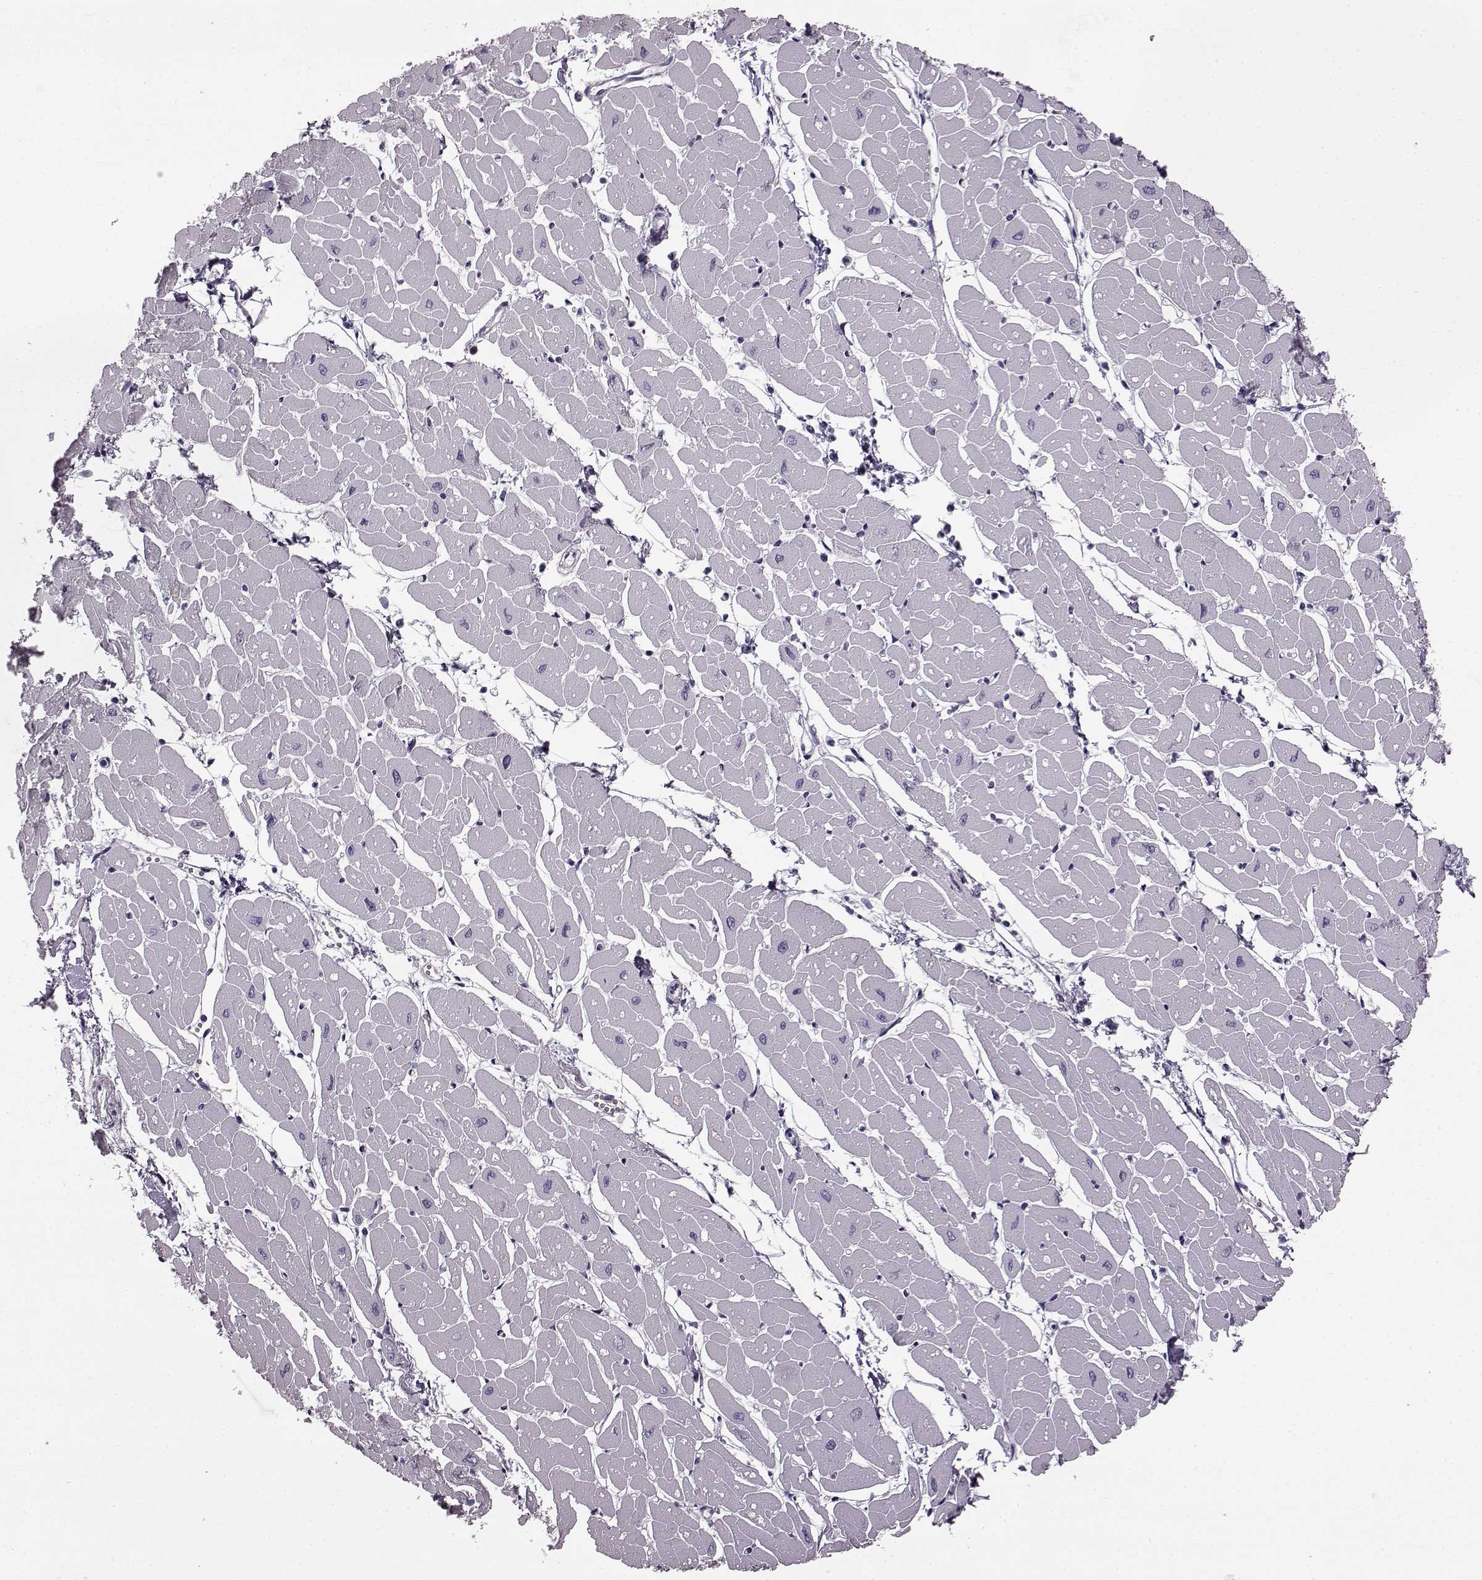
{"staining": {"intensity": "negative", "quantity": "none", "location": "none"}, "tissue": "heart muscle", "cell_type": "Cardiomyocytes", "image_type": "normal", "snomed": [{"axis": "morphology", "description": "Normal tissue, NOS"}, {"axis": "topography", "description": "Heart"}], "caption": "A histopathology image of human heart muscle is negative for staining in cardiomyocytes. Nuclei are stained in blue.", "gene": "PRPH2", "patient": {"sex": "male", "age": 57}}